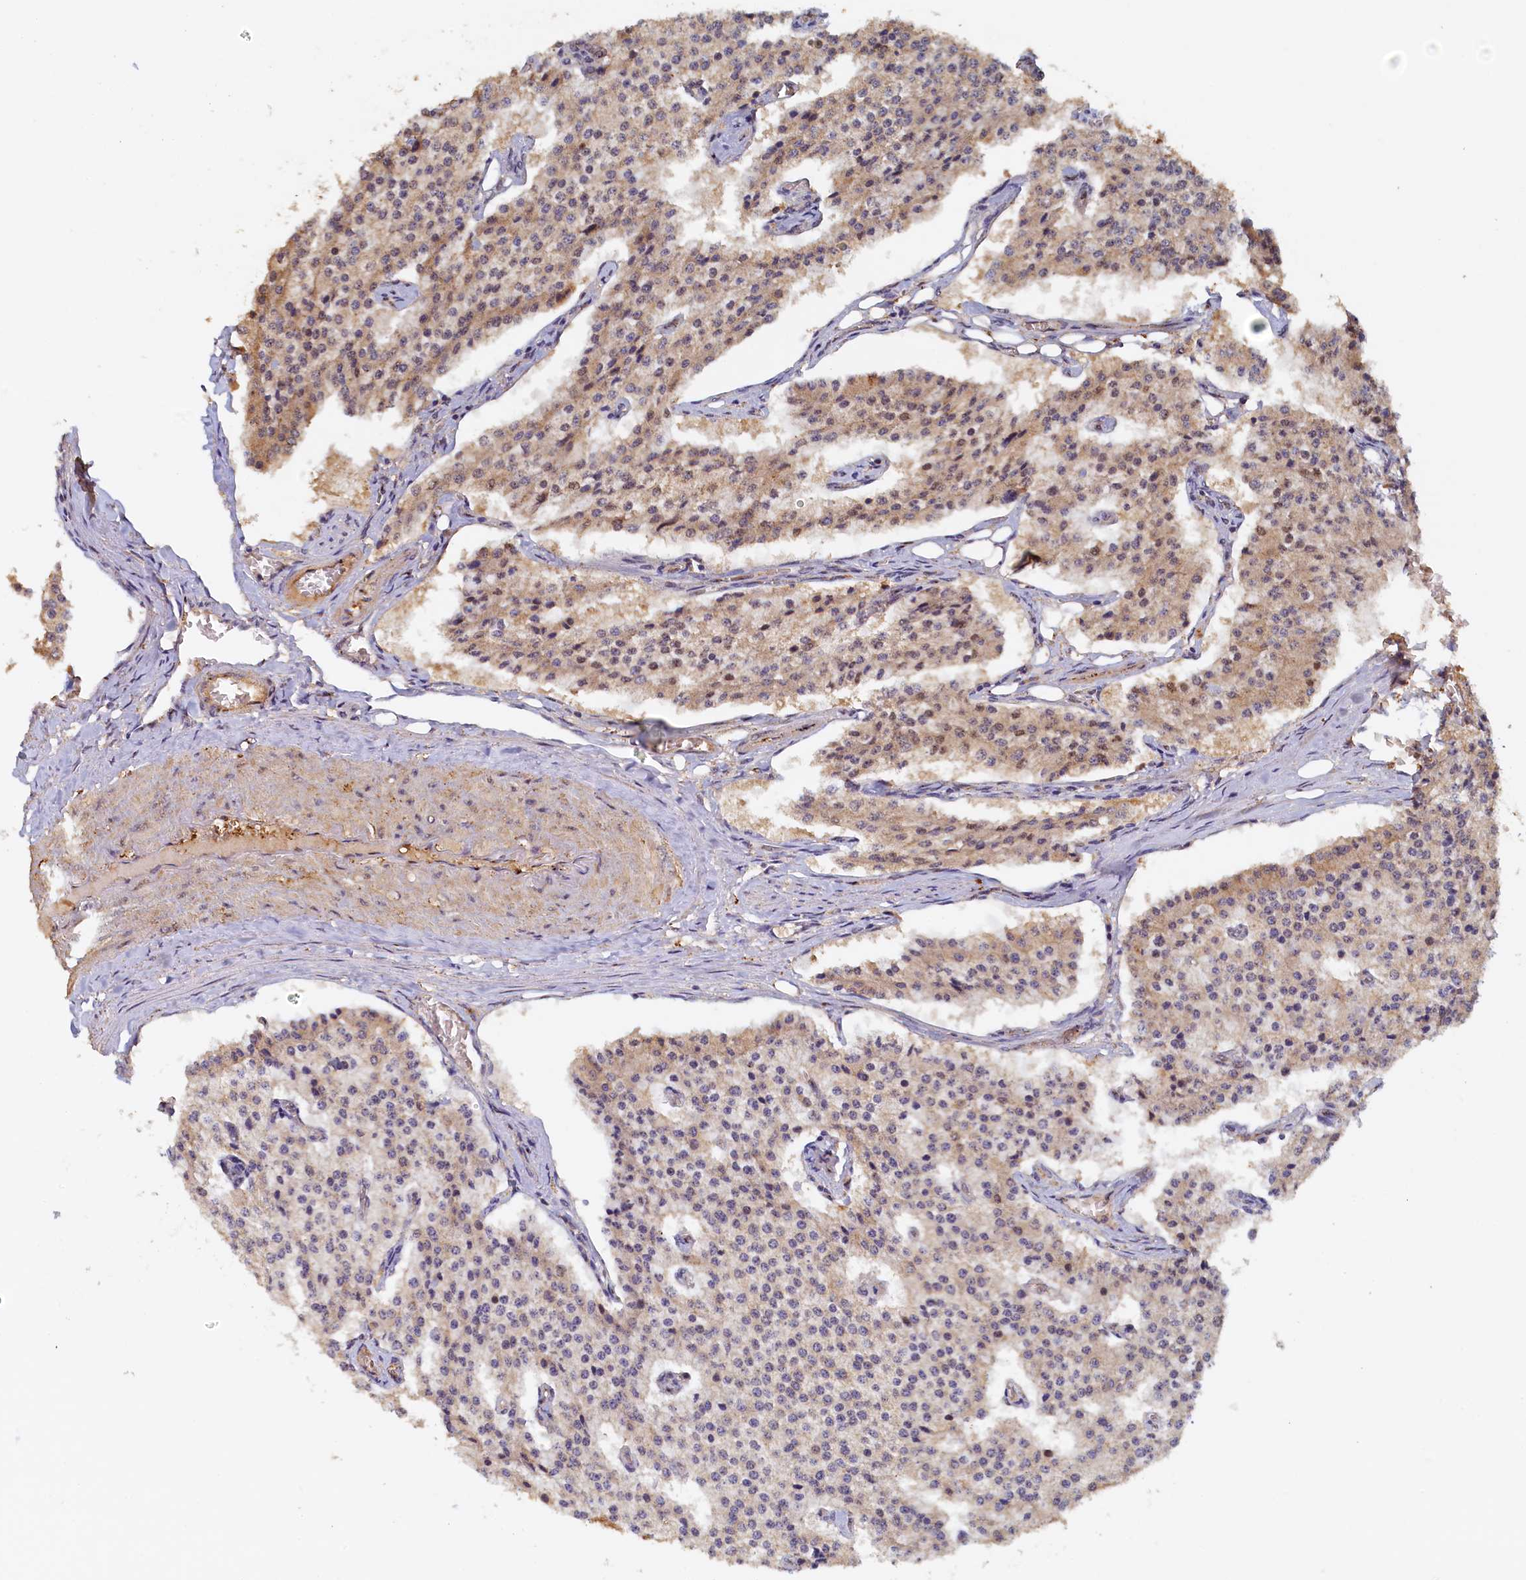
{"staining": {"intensity": "weak", "quantity": "25%-75%", "location": "cytoplasmic/membranous,nuclear"}, "tissue": "carcinoid", "cell_type": "Tumor cells", "image_type": "cancer", "snomed": [{"axis": "morphology", "description": "Carcinoid, malignant, NOS"}, {"axis": "topography", "description": "Colon"}], "caption": "This photomicrograph exhibits immunohistochemistry staining of carcinoid, with low weak cytoplasmic/membranous and nuclear expression in approximately 25%-75% of tumor cells.", "gene": "UBL7", "patient": {"sex": "female", "age": 52}}